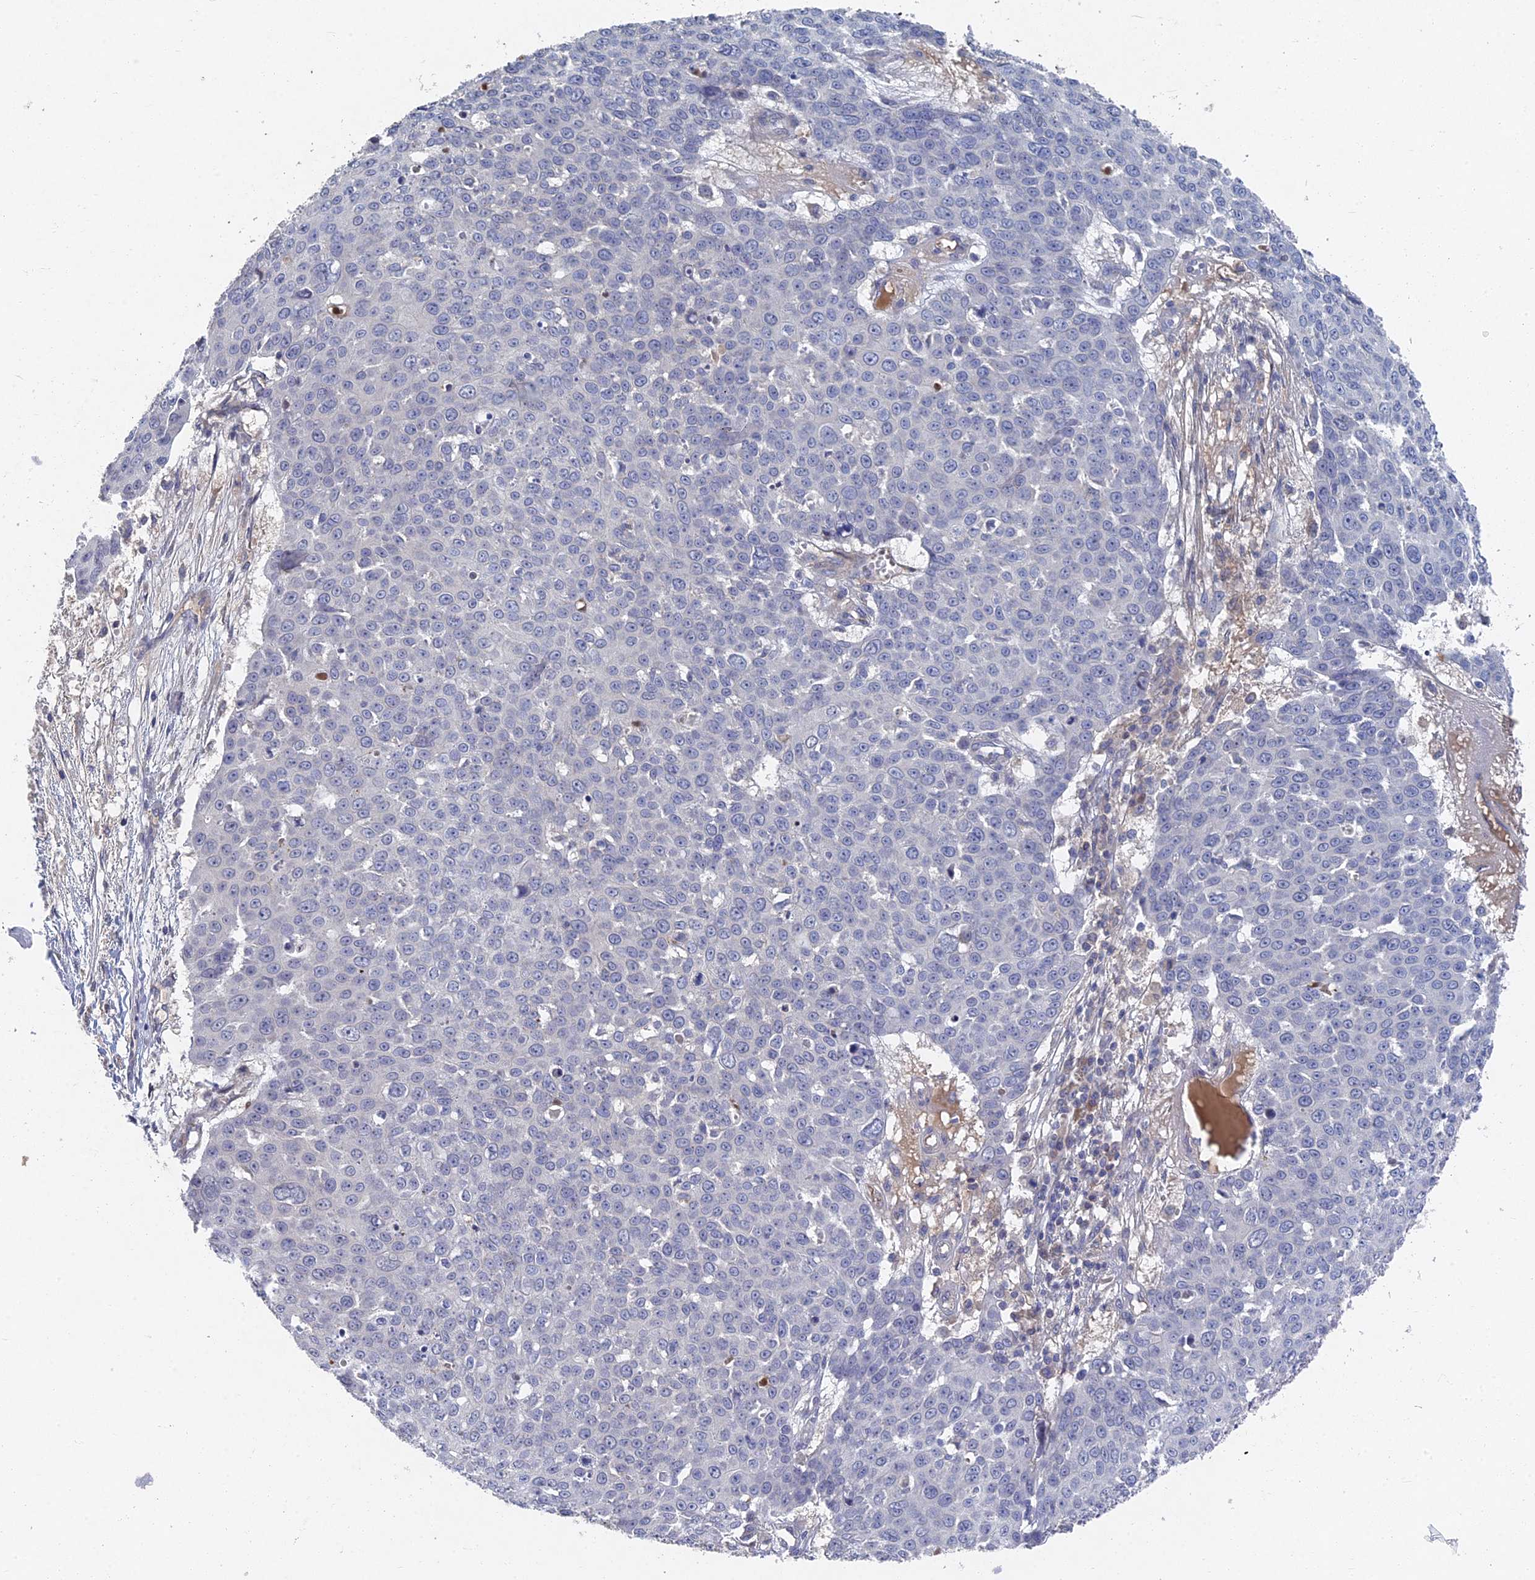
{"staining": {"intensity": "negative", "quantity": "none", "location": "none"}, "tissue": "skin cancer", "cell_type": "Tumor cells", "image_type": "cancer", "snomed": [{"axis": "morphology", "description": "Squamous cell carcinoma, NOS"}, {"axis": "topography", "description": "Skin"}], "caption": "An image of human skin cancer (squamous cell carcinoma) is negative for staining in tumor cells.", "gene": "GNA15", "patient": {"sex": "male", "age": 71}}